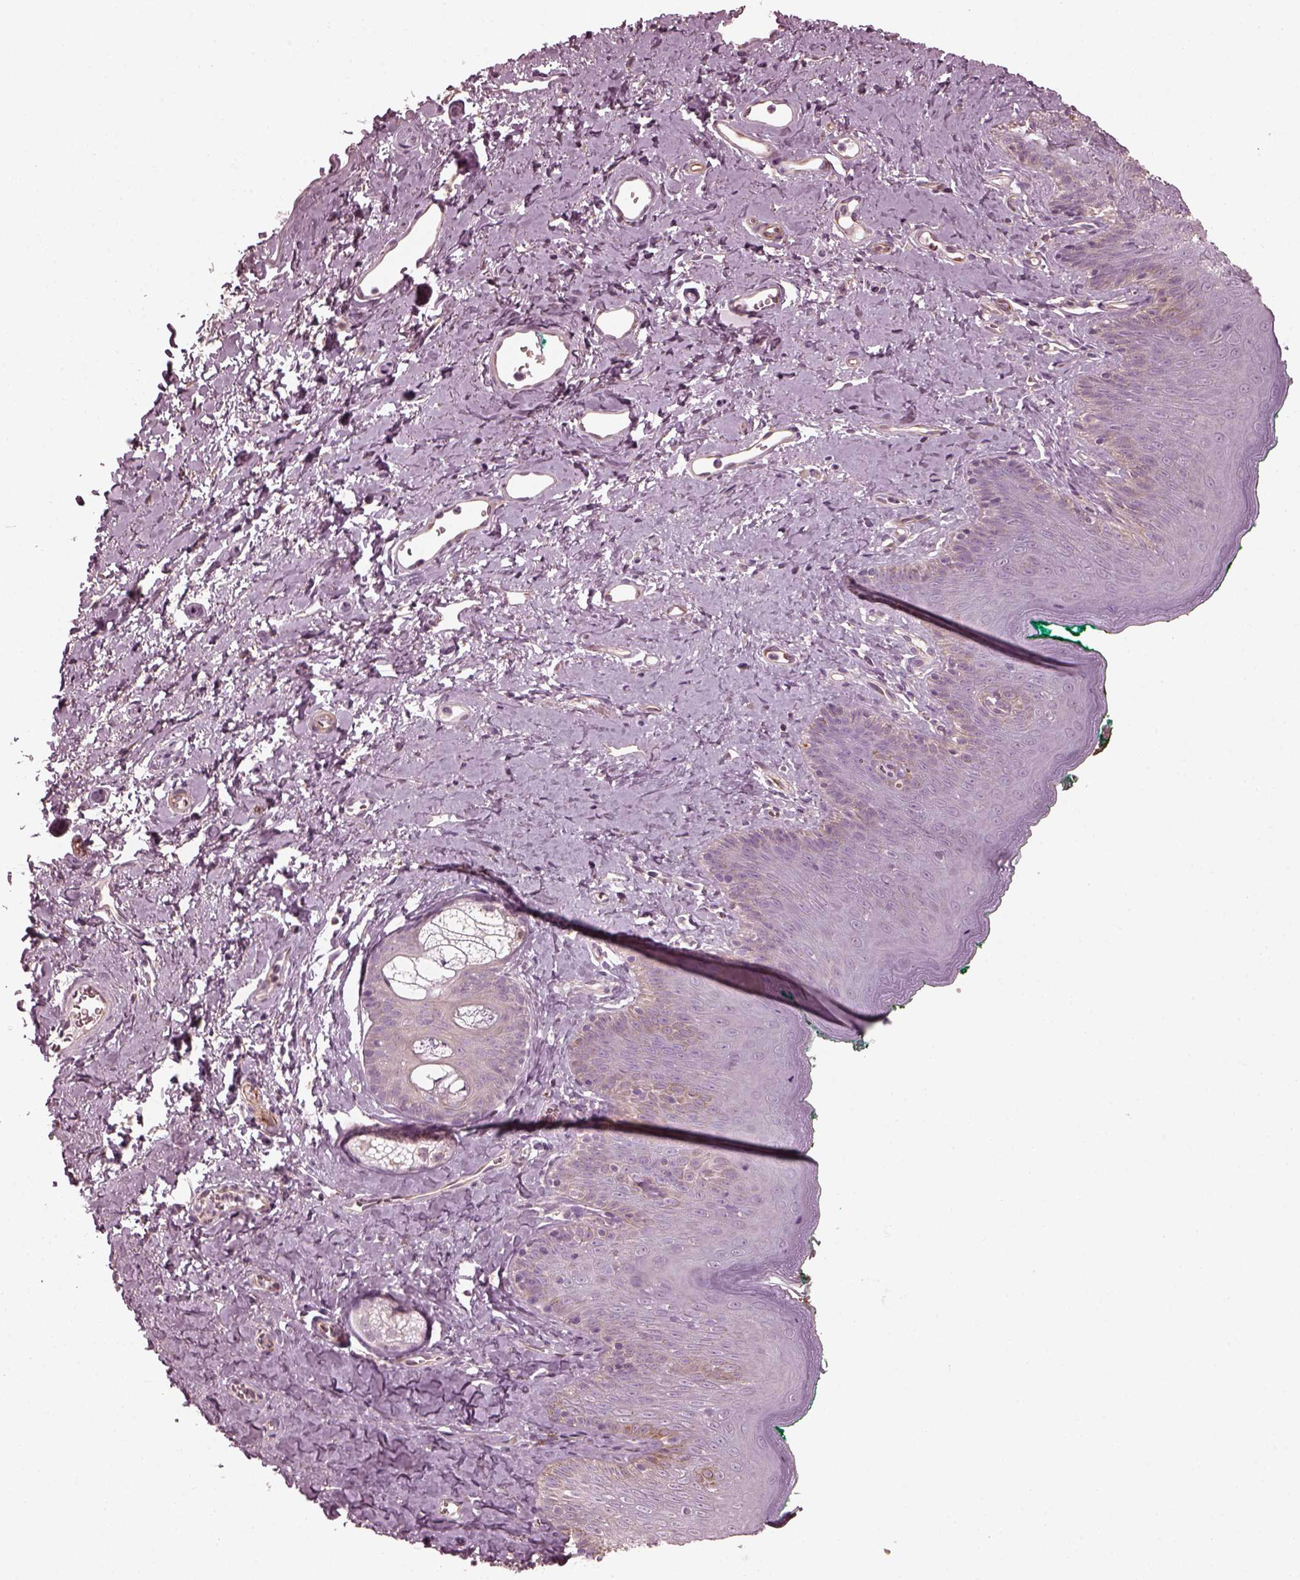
{"staining": {"intensity": "negative", "quantity": "none", "location": "none"}, "tissue": "skin", "cell_type": "Epidermal cells", "image_type": "normal", "snomed": [{"axis": "morphology", "description": "Normal tissue, NOS"}, {"axis": "topography", "description": "Vulva"}], "caption": "The immunohistochemistry micrograph has no significant staining in epidermal cells of skin.", "gene": "KIF6", "patient": {"sex": "female", "age": 66}}